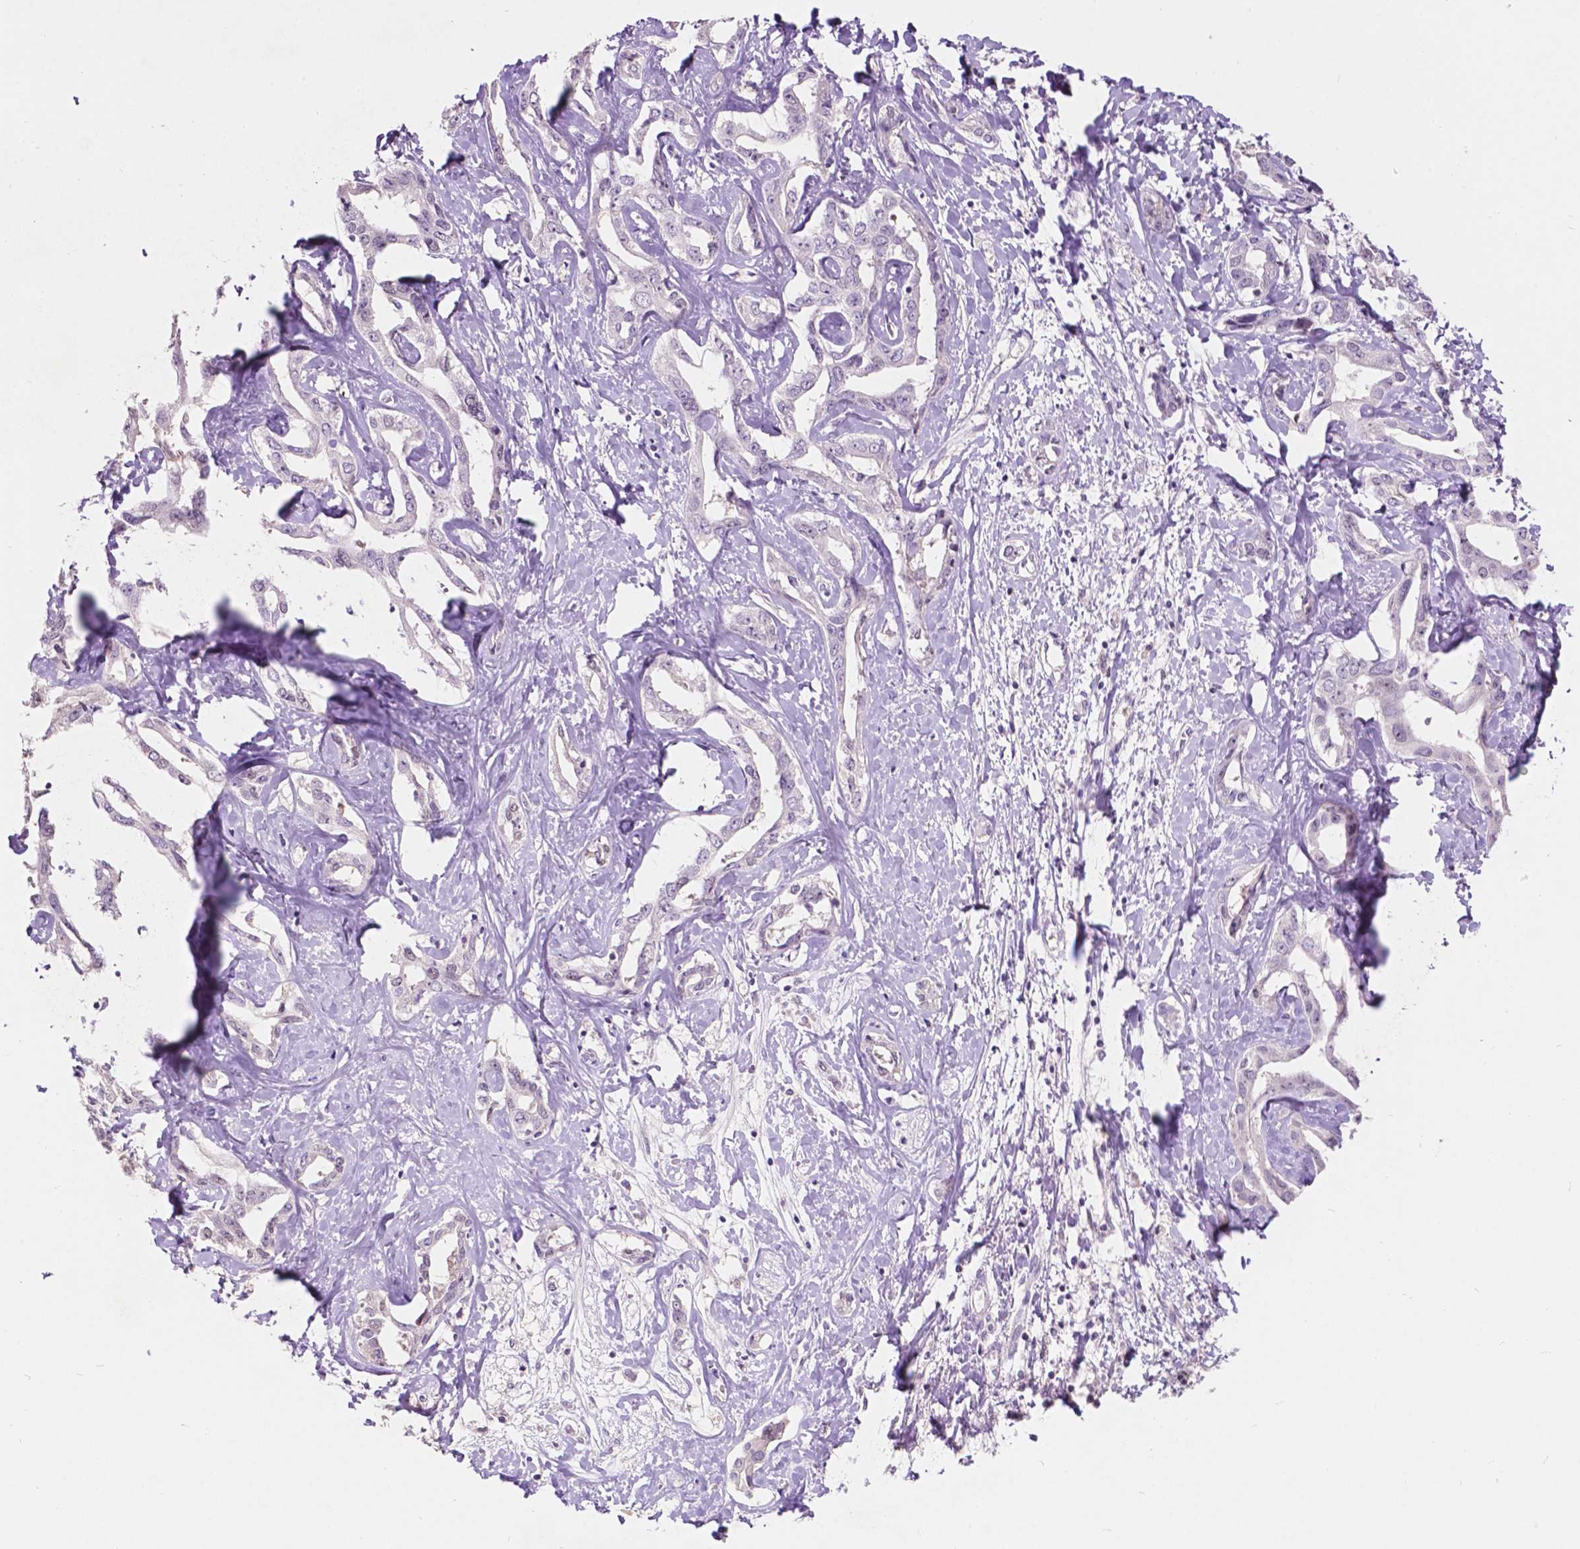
{"staining": {"intensity": "negative", "quantity": "none", "location": "none"}, "tissue": "liver cancer", "cell_type": "Tumor cells", "image_type": "cancer", "snomed": [{"axis": "morphology", "description": "Cholangiocarcinoma"}, {"axis": "topography", "description": "Liver"}], "caption": "This is a photomicrograph of immunohistochemistry (IHC) staining of liver cancer (cholangiocarcinoma), which shows no positivity in tumor cells.", "gene": "TM6SF2", "patient": {"sex": "male", "age": 59}}